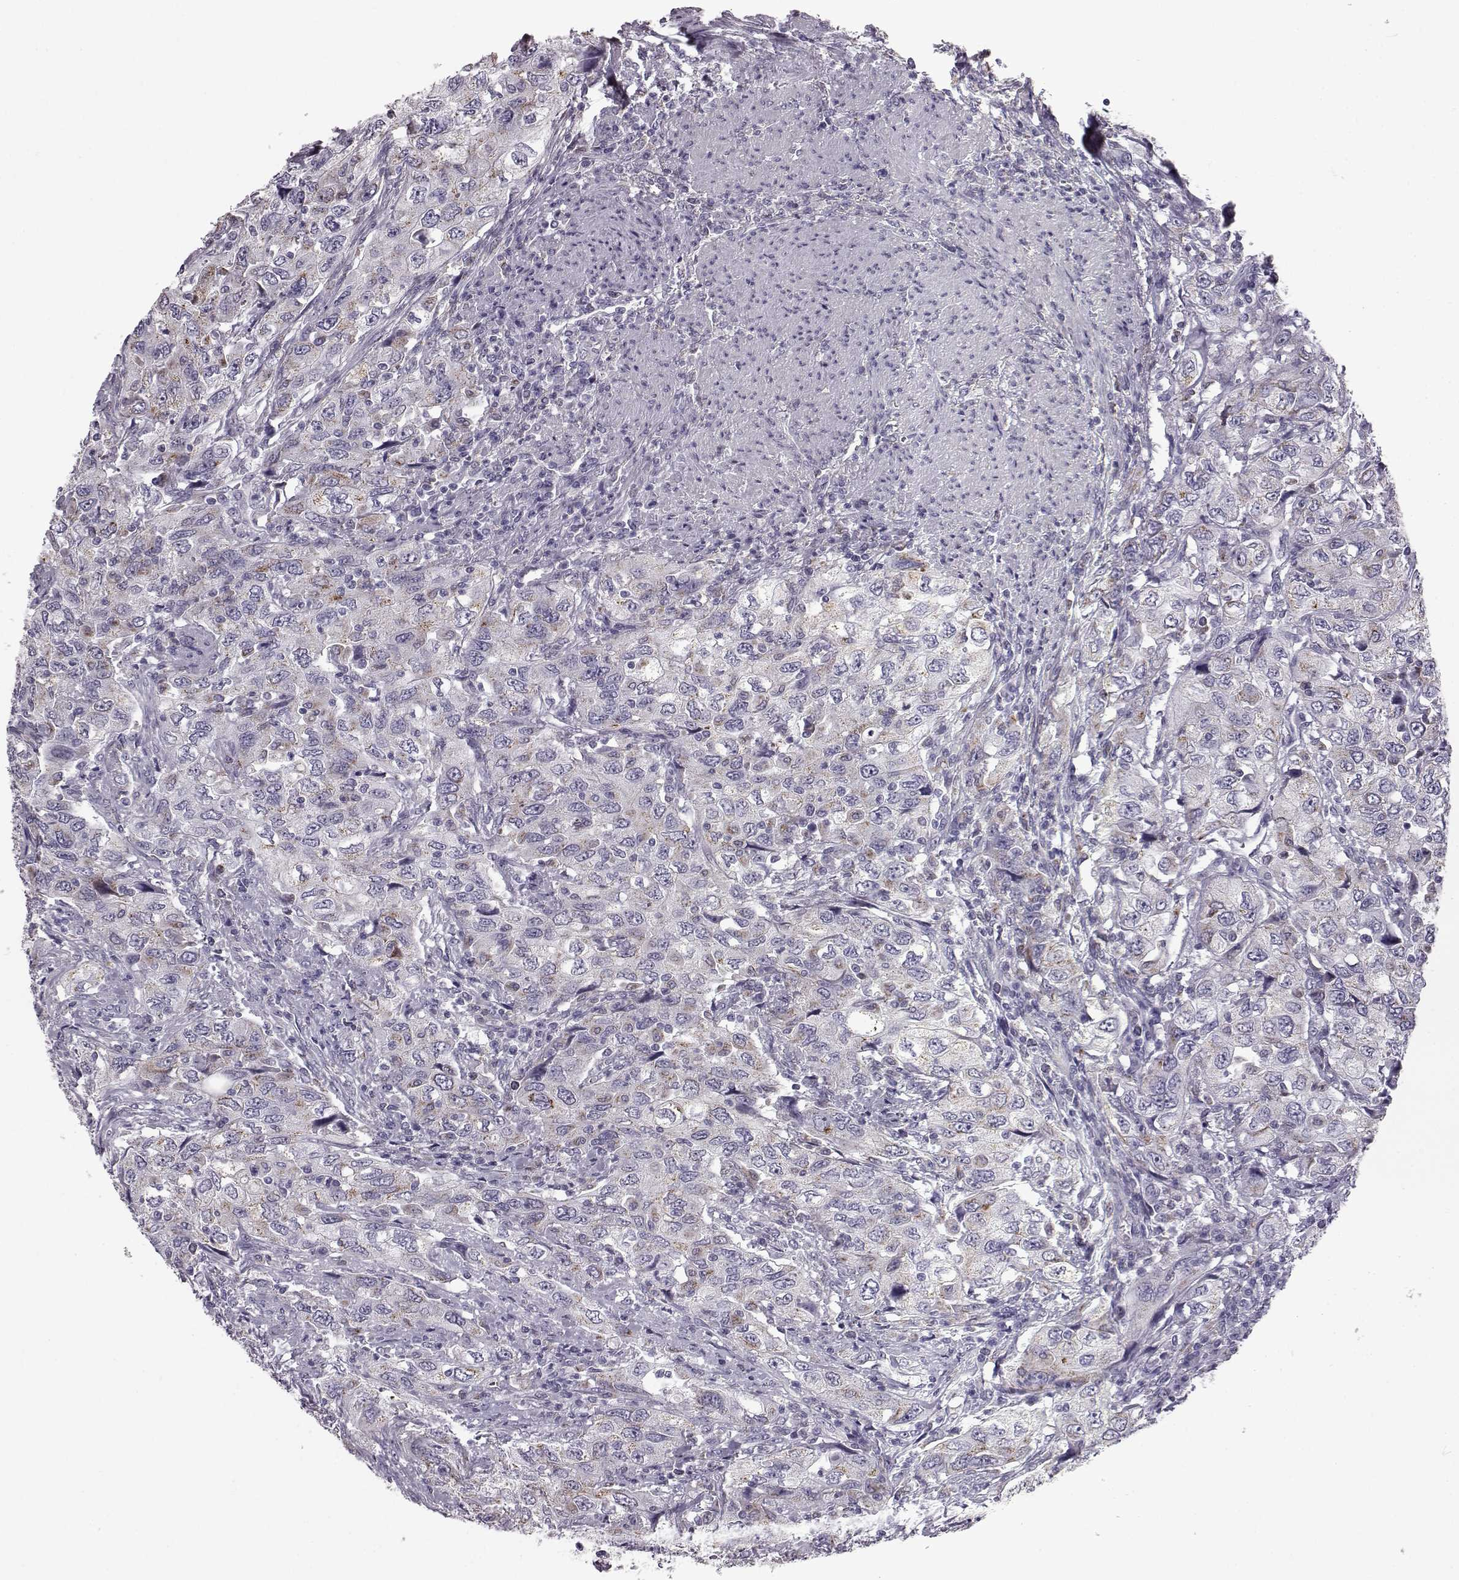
{"staining": {"intensity": "weak", "quantity": "25%-75%", "location": "cytoplasmic/membranous"}, "tissue": "urothelial cancer", "cell_type": "Tumor cells", "image_type": "cancer", "snomed": [{"axis": "morphology", "description": "Urothelial carcinoma, High grade"}, {"axis": "topography", "description": "Urinary bladder"}], "caption": "Urothelial cancer stained for a protein exhibits weak cytoplasmic/membranous positivity in tumor cells.", "gene": "PRR9", "patient": {"sex": "male", "age": 76}}